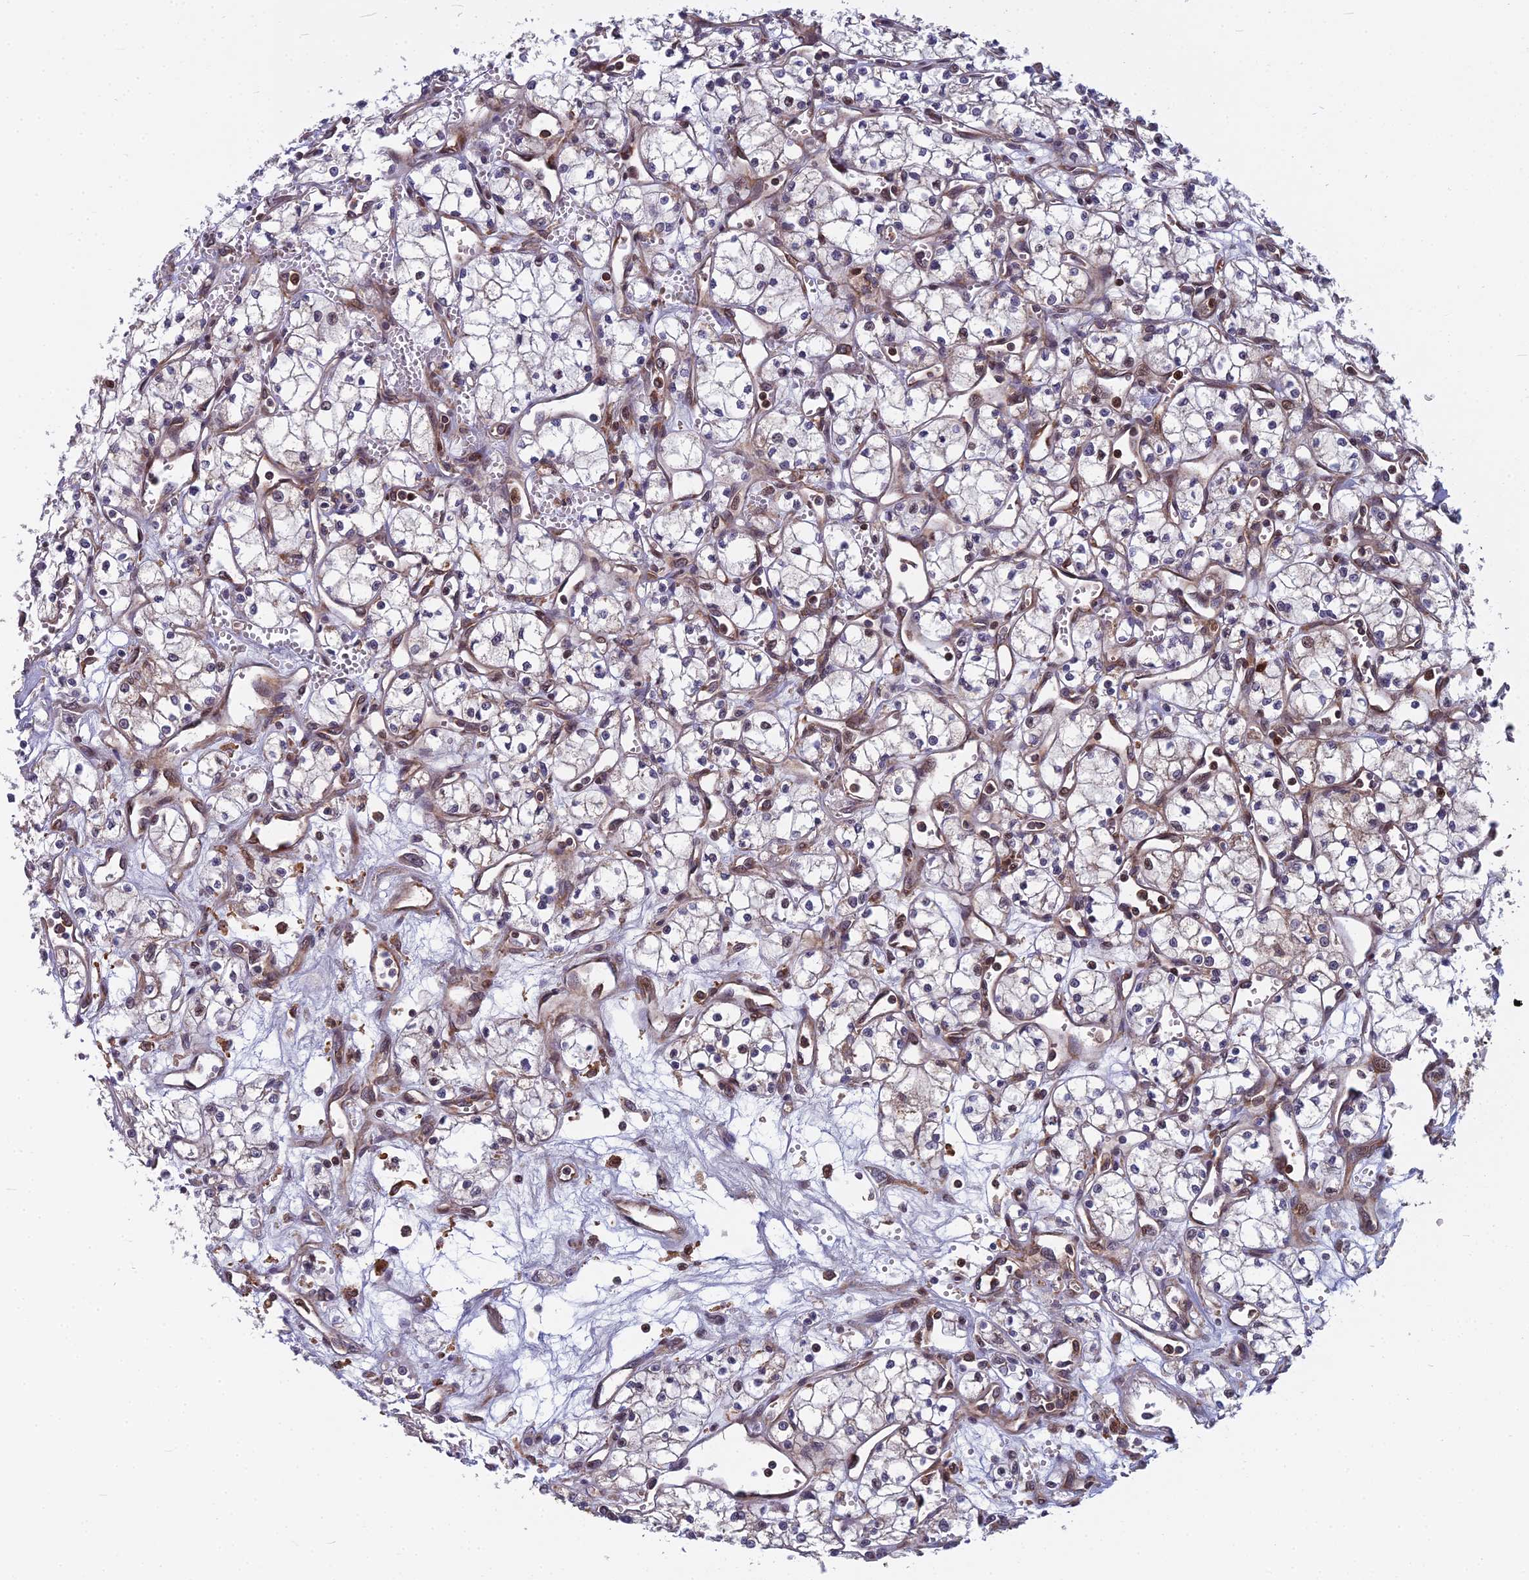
{"staining": {"intensity": "moderate", "quantity": "<25%", "location": "nuclear"}, "tissue": "renal cancer", "cell_type": "Tumor cells", "image_type": "cancer", "snomed": [{"axis": "morphology", "description": "Adenocarcinoma, NOS"}, {"axis": "topography", "description": "Kidney"}], "caption": "Tumor cells exhibit moderate nuclear positivity in about <25% of cells in renal cancer (adenocarcinoma). (Stains: DAB (3,3'-diaminobenzidine) in brown, nuclei in blue, Microscopy: brightfield microscopy at high magnification).", "gene": "COMMD2", "patient": {"sex": "male", "age": 59}}